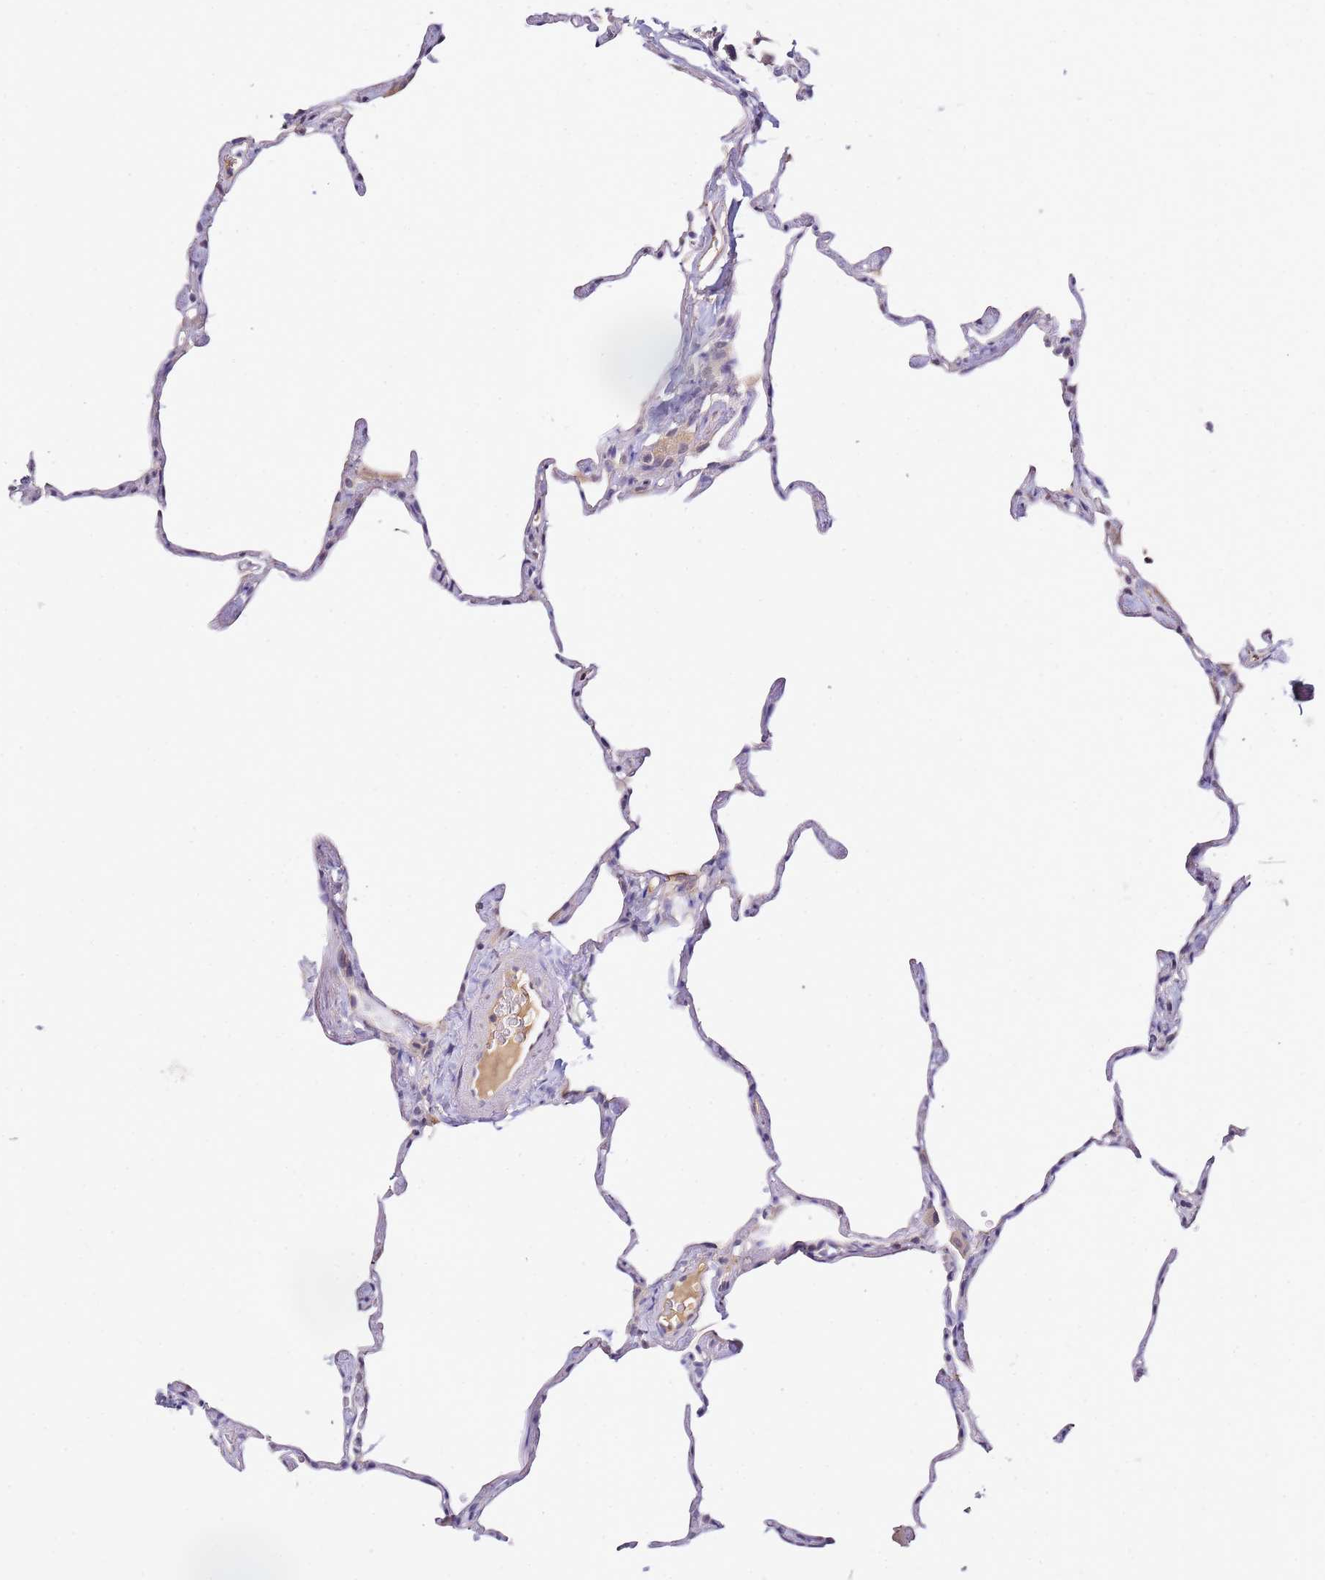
{"staining": {"intensity": "negative", "quantity": "none", "location": "none"}, "tissue": "lung", "cell_type": "Alveolar cells", "image_type": "normal", "snomed": [{"axis": "morphology", "description": "Normal tissue, NOS"}, {"axis": "topography", "description": "Lung"}], "caption": "DAB immunohistochemical staining of unremarkable lung shows no significant staining in alveolar cells.", "gene": "OR2B11", "patient": {"sex": "male", "age": 65}}